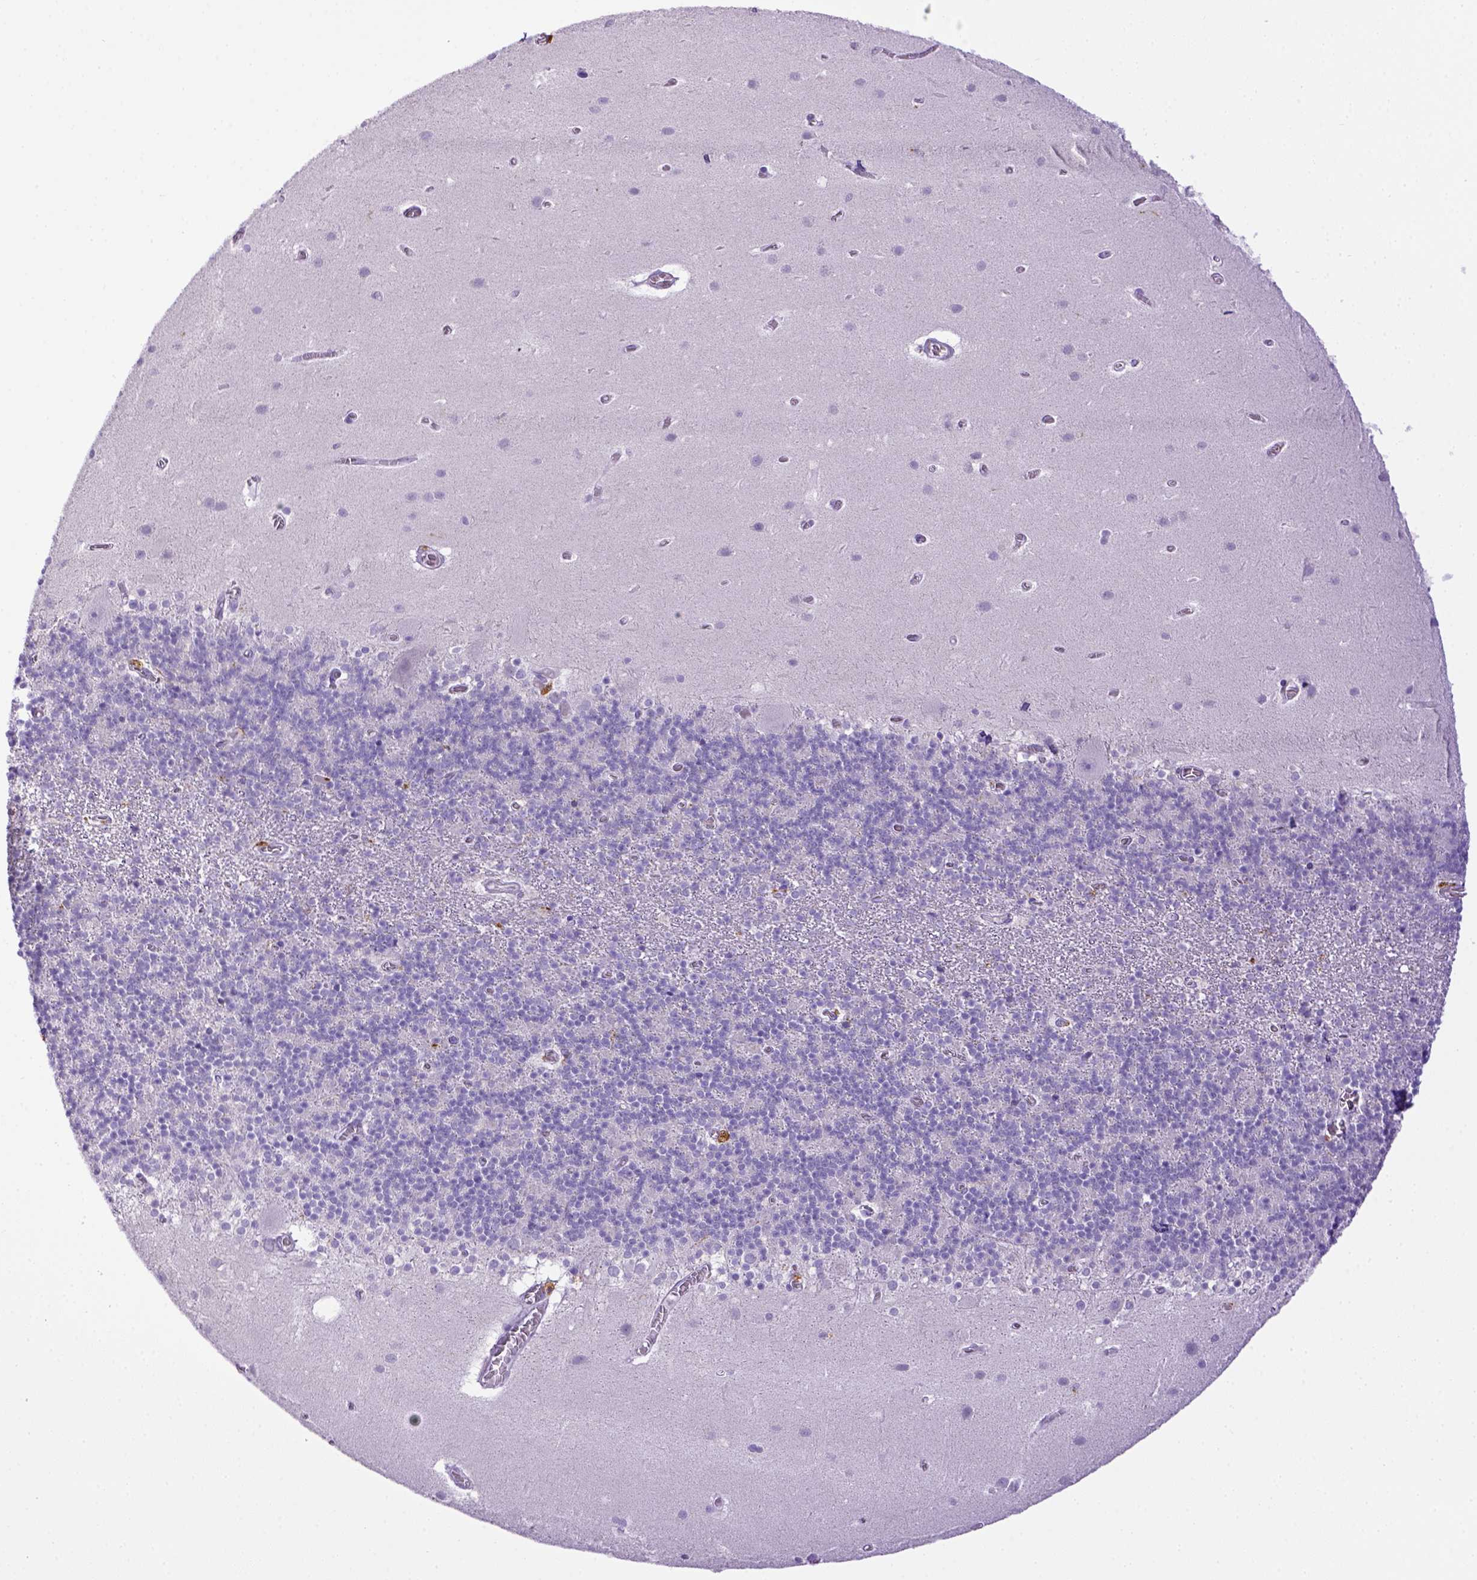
{"staining": {"intensity": "negative", "quantity": "none", "location": "none"}, "tissue": "cerebellum", "cell_type": "Cells in granular layer", "image_type": "normal", "snomed": [{"axis": "morphology", "description": "Normal tissue, NOS"}, {"axis": "topography", "description": "Cerebellum"}], "caption": "IHC image of benign cerebellum: human cerebellum stained with DAB demonstrates no significant protein staining in cells in granular layer.", "gene": "CD68", "patient": {"sex": "male", "age": 70}}